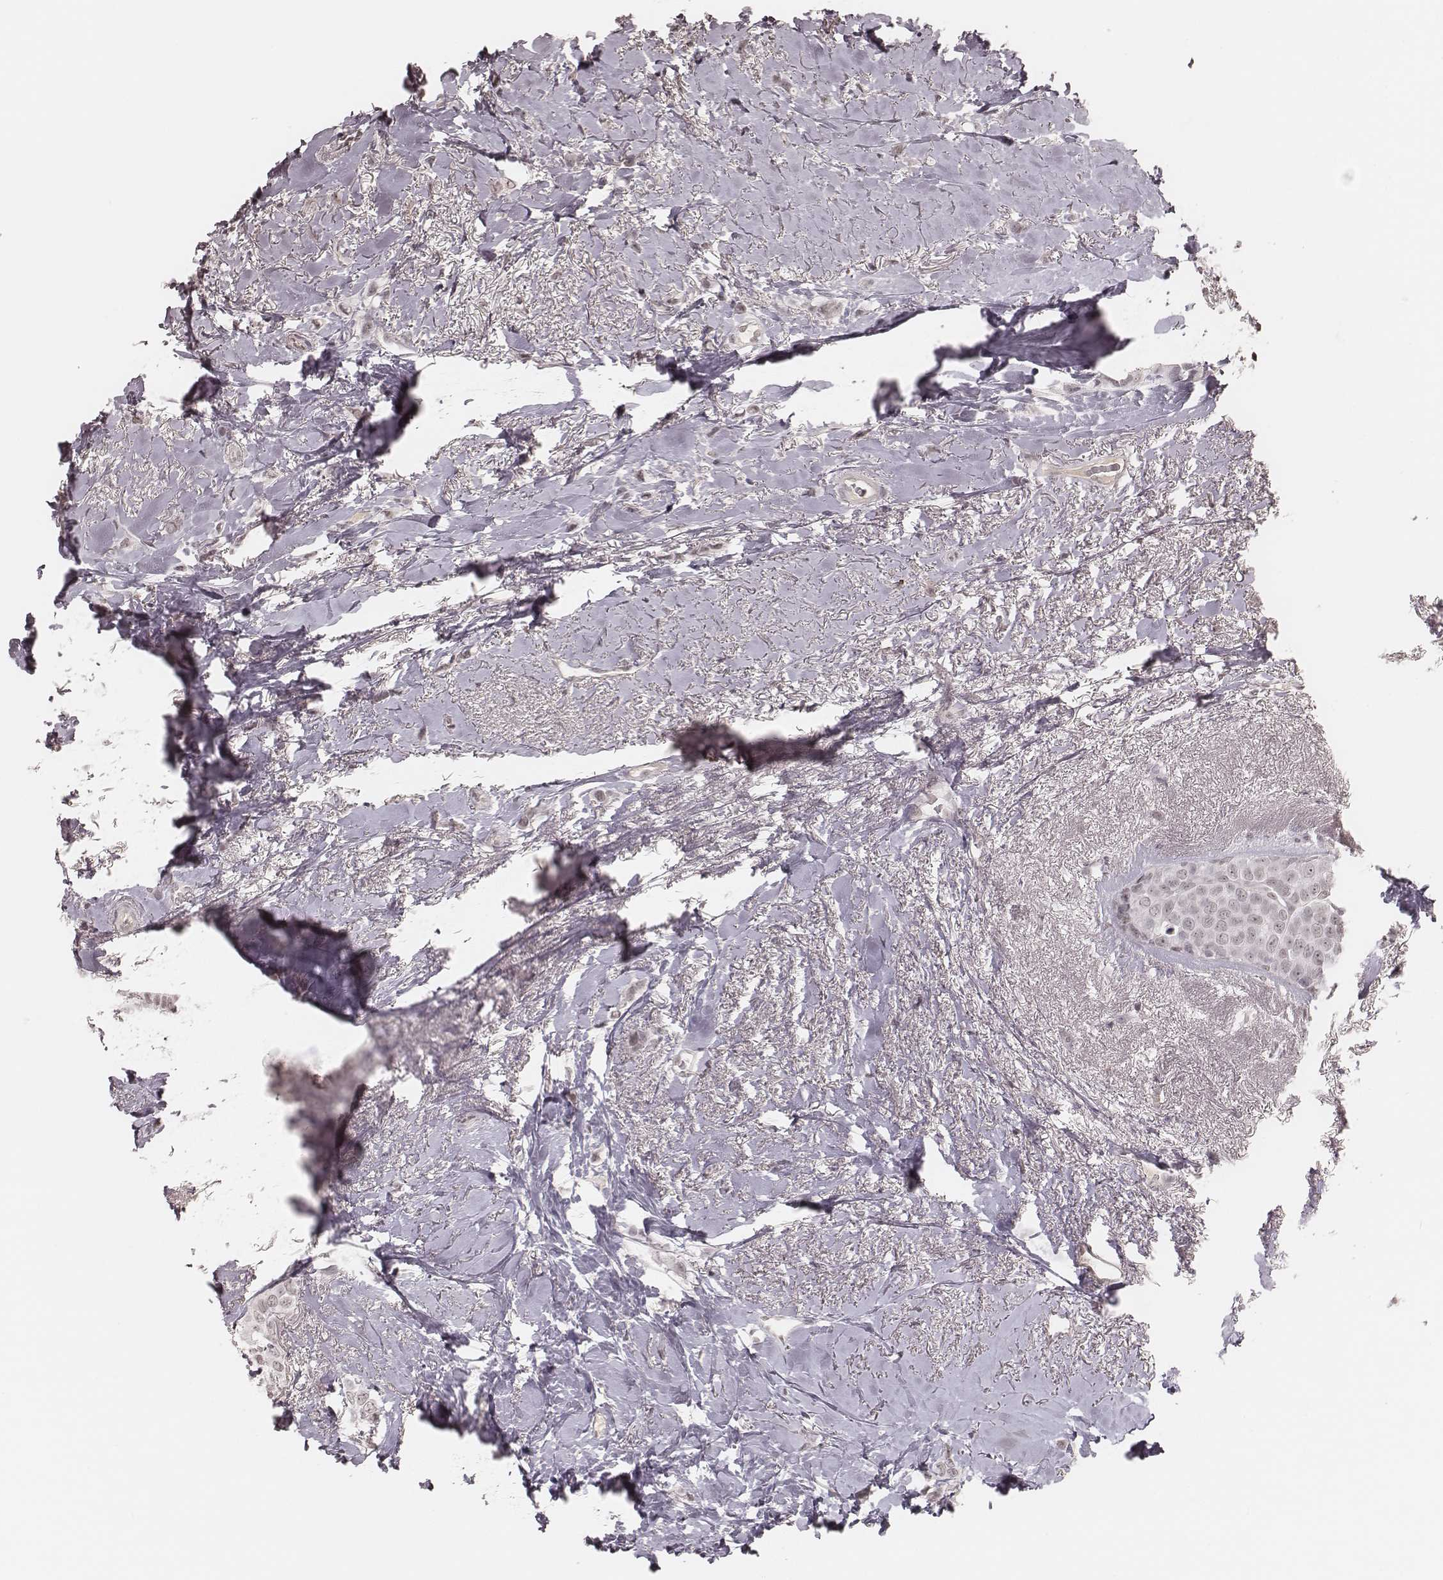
{"staining": {"intensity": "weak", "quantity": "25%-75%", "location": "nuclear"}, "tissue": "breast cancer", "cell_type": "Tumor cells", "image_type": "cancer", "snomed": [{"axis": "morphology", "description": "Lobular carcinoma"}, {"axis": "topography", "description": "Breast"}], "caption": "Weak nuclear staining for a protein is appreciated in about 25%-75% of tumor cells of breast cancer (lobular carcinoma) using IHC.", "gene": "KITLG", "patient": {"sex": "female", "age": 66}}